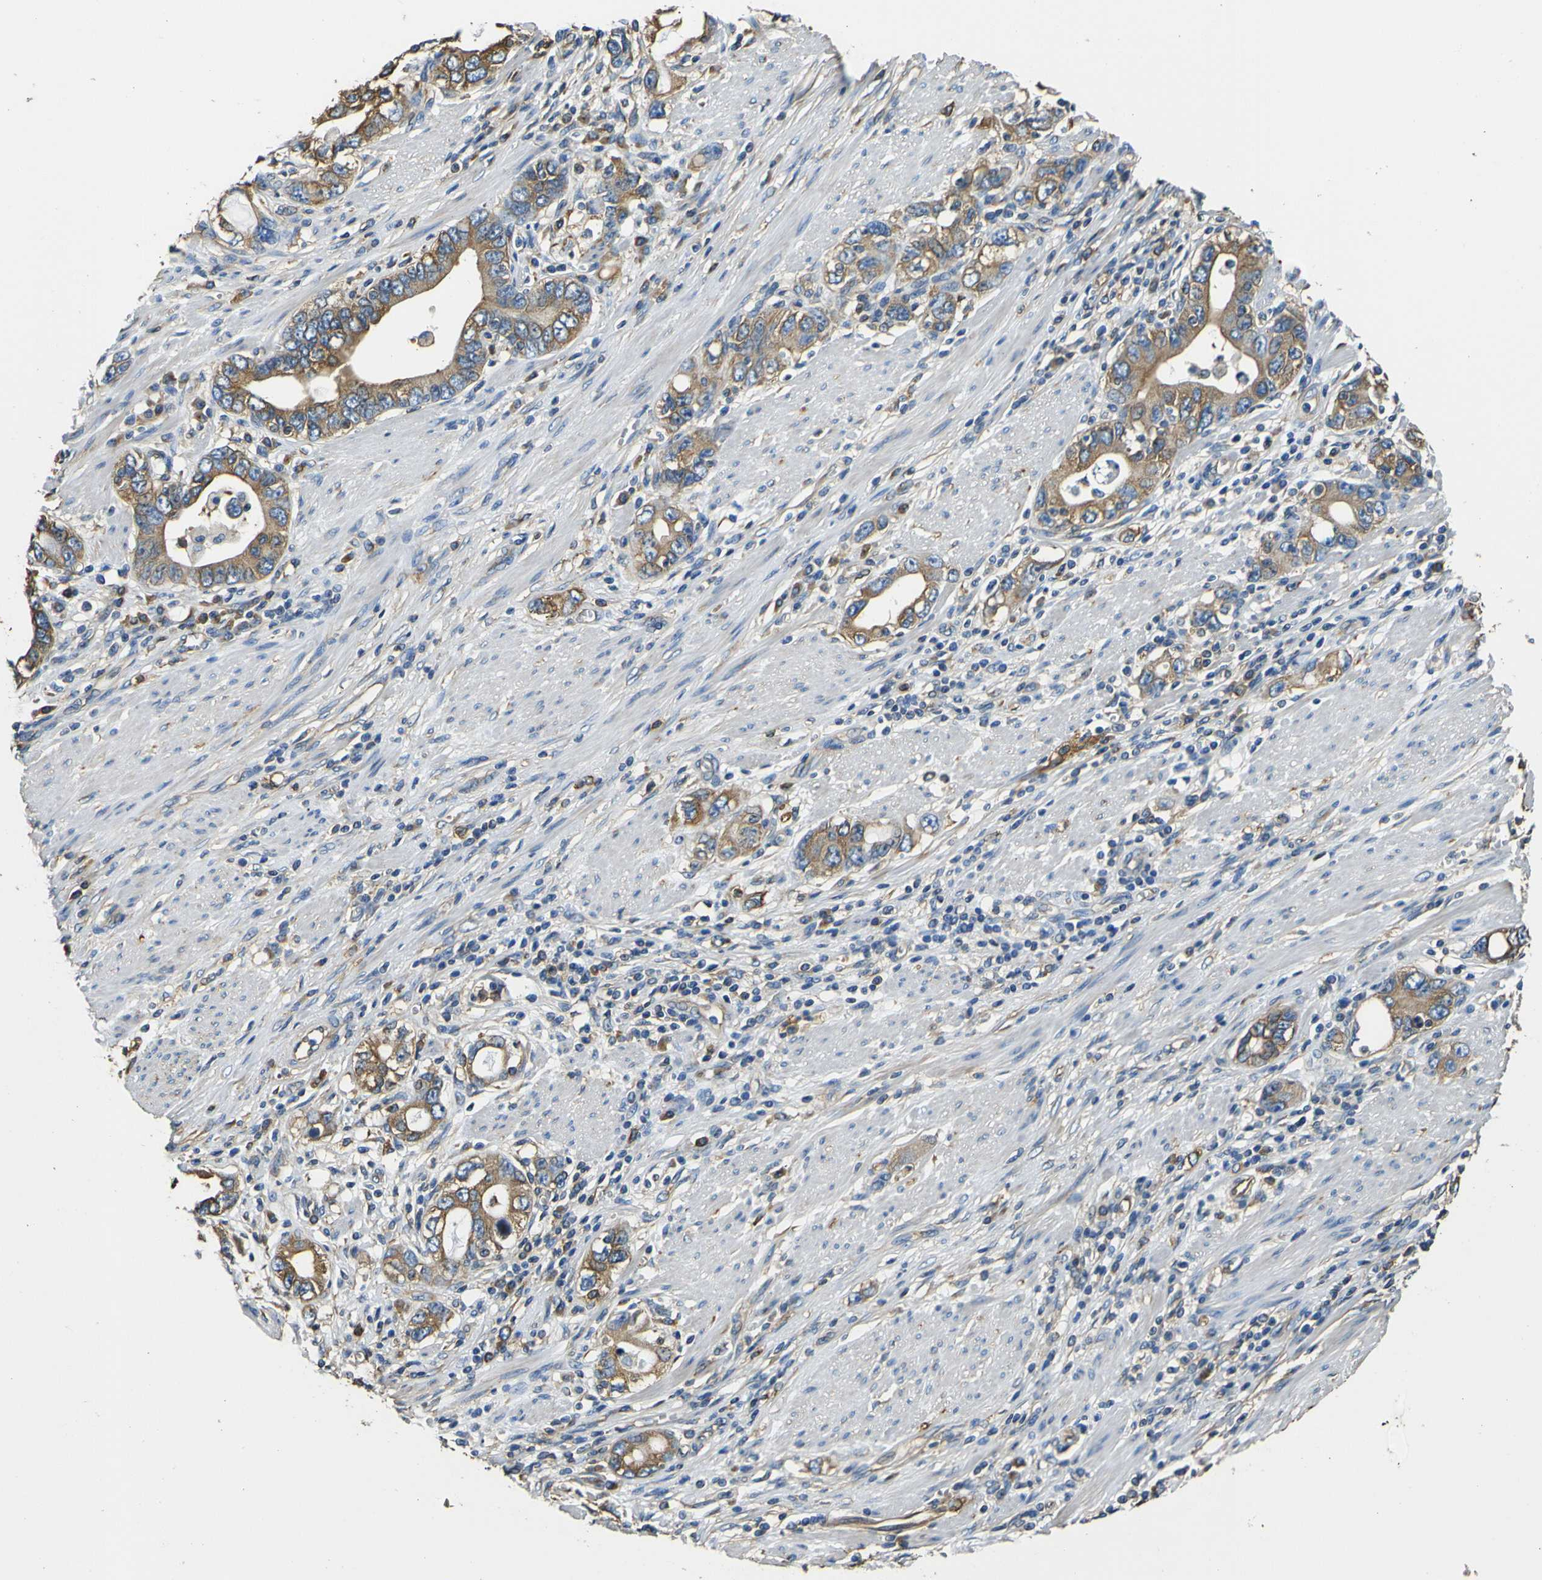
{"staining": {"intensity": "moderate", "quantity": ">75%", "location": "cytoplasmic/membranous"}, "tissue": "stomach cancer", "cell_type": "Tumor cells", "image_type": "cancer", "snomed": [{"axis": "morphology", "description": "Adenocarcinoma, NOS"}, {"axis": "topography", "description": "Stomach, lower"}], "caption": "Immunohistochemical staining of human adenocarcinoma (stomach) exhibits medium levels of moderate cytoplasmic/membranous expression in approximately >75% of tumor cells. (DAB (3,3'-diaminobenzidine) IHC, brown staining for protein, blue staining for nuclei).", "gene": "TUBB", "patient": {"sex": "female", "age": 93}}